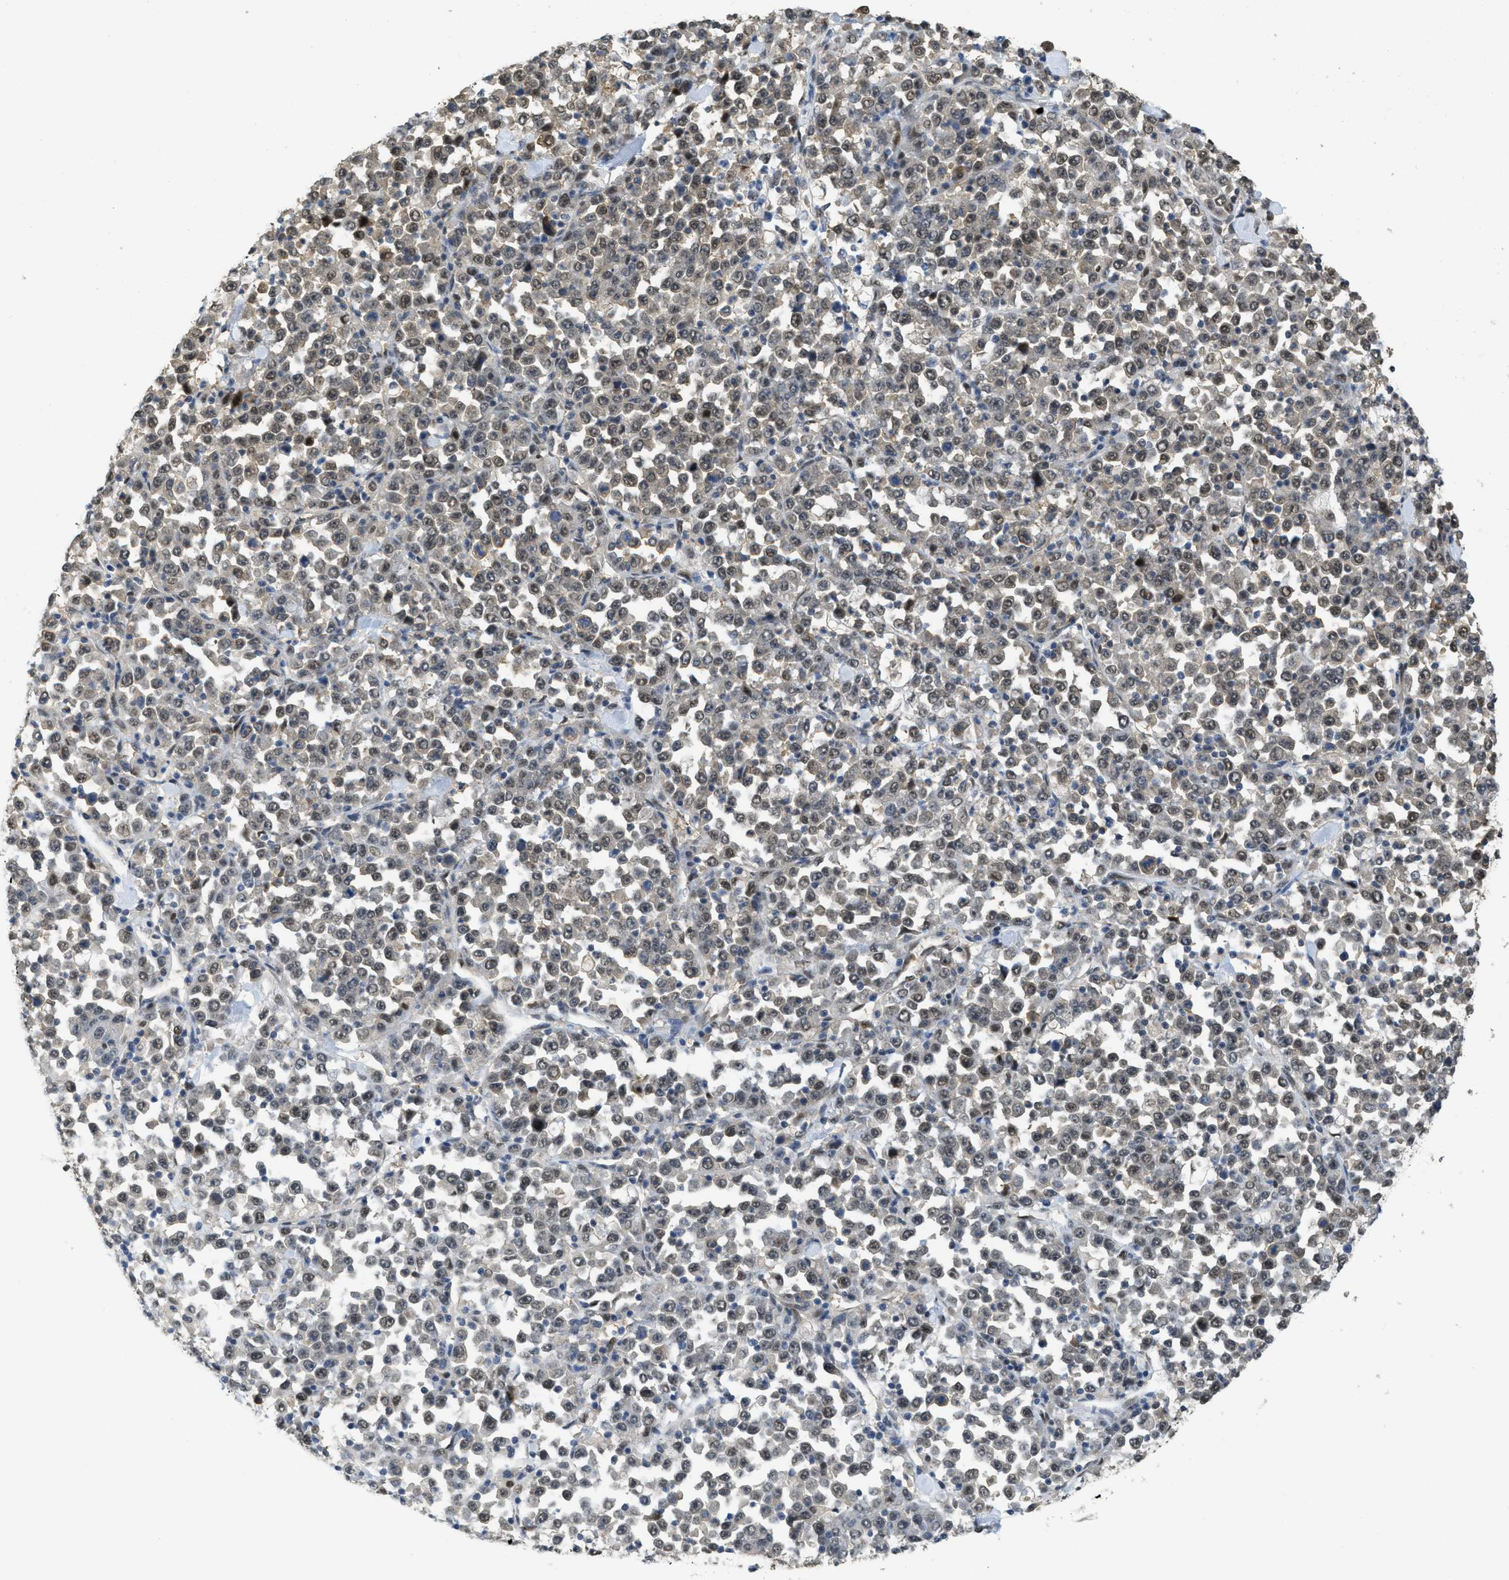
{"staining": {"intensity": "weak", "quantity": "25%-75%", "location": "cytoplasmic/membranous,nuclear"}, "tissue": "stomach cancer", "cell_type": "Tumor cells", "image_type": "cancer", "snomed": [{"axis": "morphology", "description": "Normal tissue, NOS"}, {"axis": "morphology", "description": "Adenocarcinoma, NOS"}, {"axis": "topography", "description": "Stomach, upper"}, {"axis": "topography", "description": "Stomach"}], "caption": "Stomach cancer was stained to show a protein in brown. There is low levels of weak cytoplasmic/membranous and nuclear expression in approximately 25%-75% of tumor cells.", "gene": "PSMC5", "patient": {"sex": "male", "age": 59}}